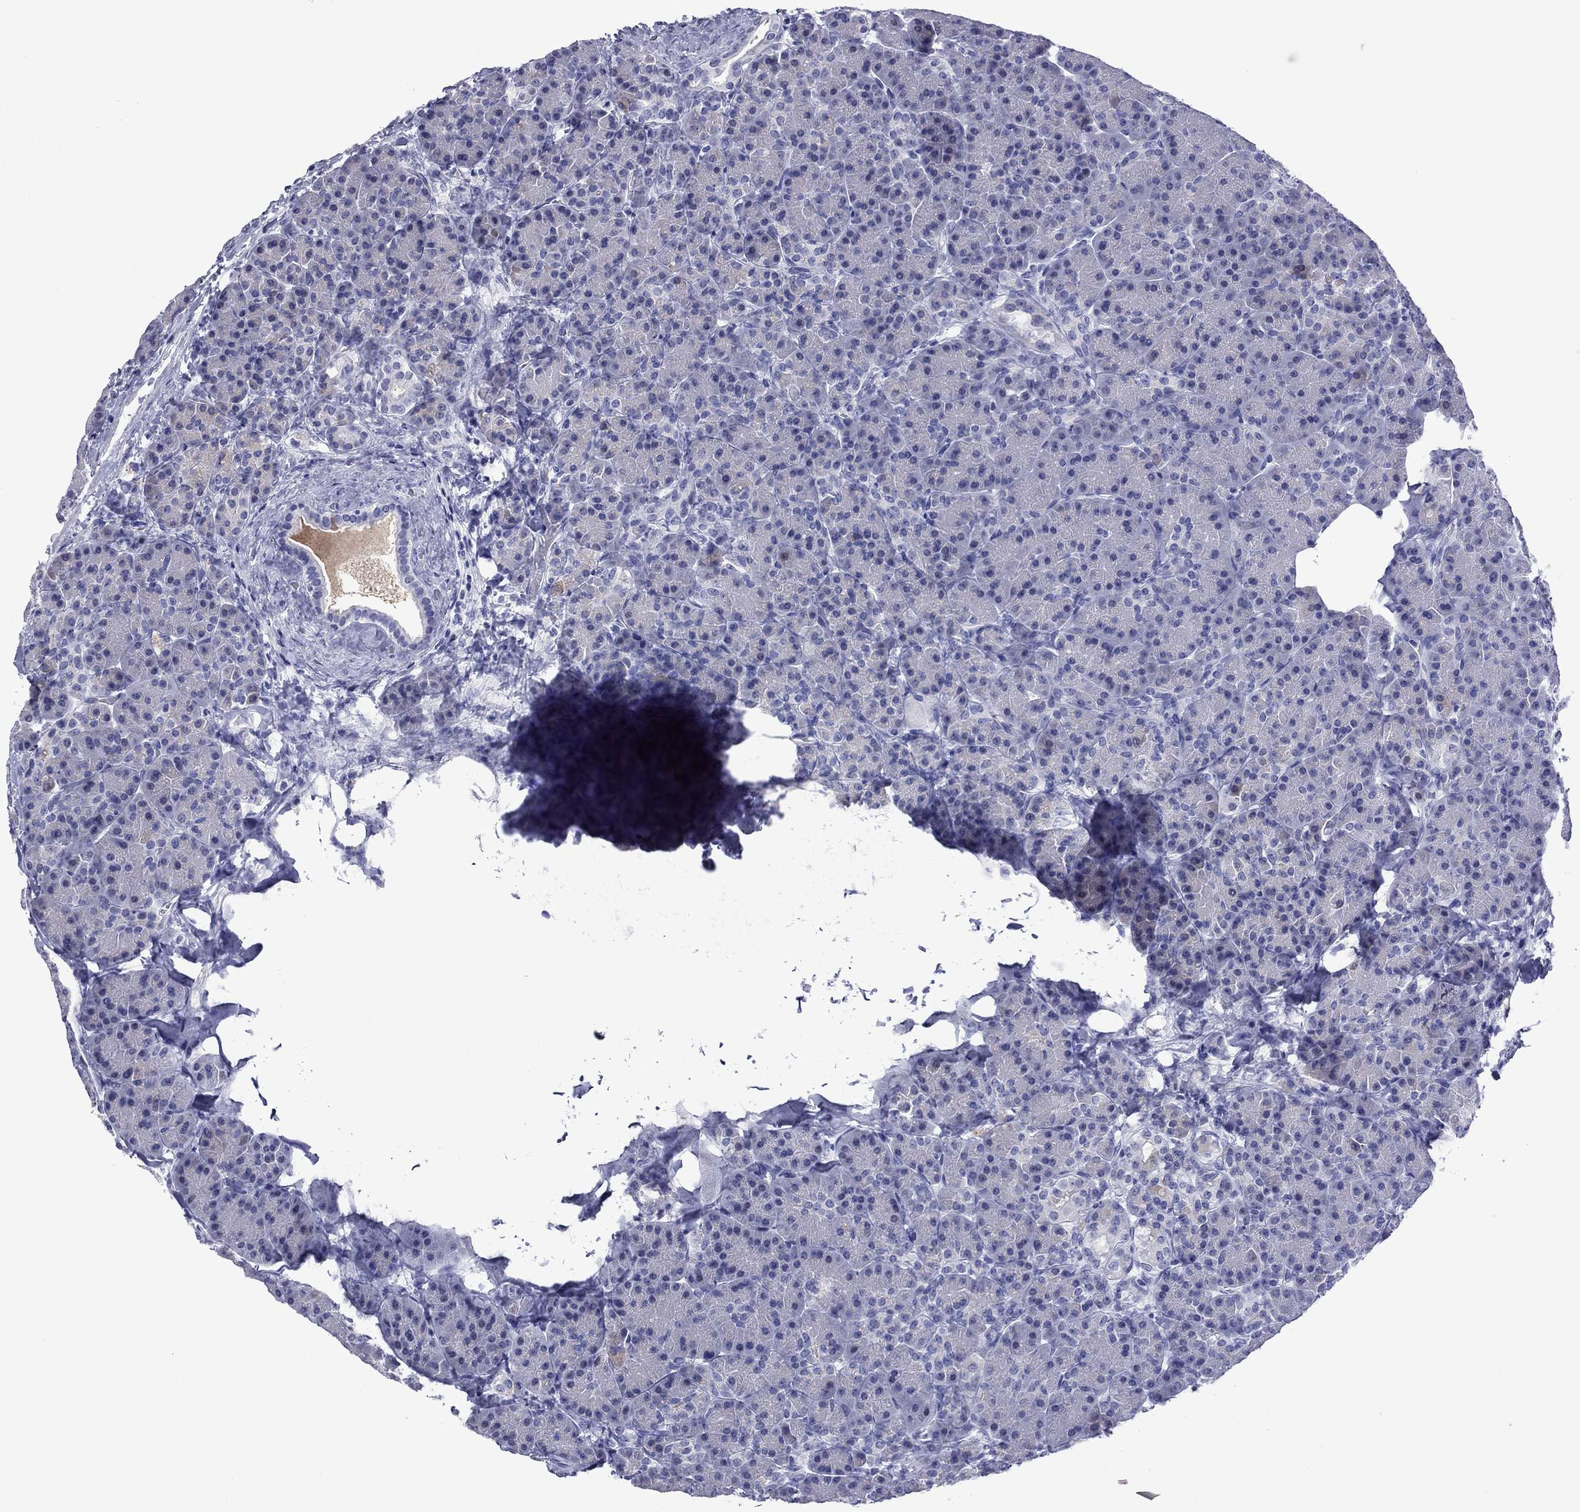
{"staining": {"intensity": "negative", "quantity": "none", "location": "none"}, "tissue": "pancreas", "cell_type": "Exocrine glandular cells", "image_type": "normal", "snomed": [{"axis": "morphology", "description": "Normal tissue, NOS"}, {"axis": "topography", "description": "Pancreas"}], "caption": "The IHC histopathology image has no significant expression in exocrine glandular cells of pancreas.", "gene": "PIWIL1", "patient": {"sex": "female", "age": 63}}